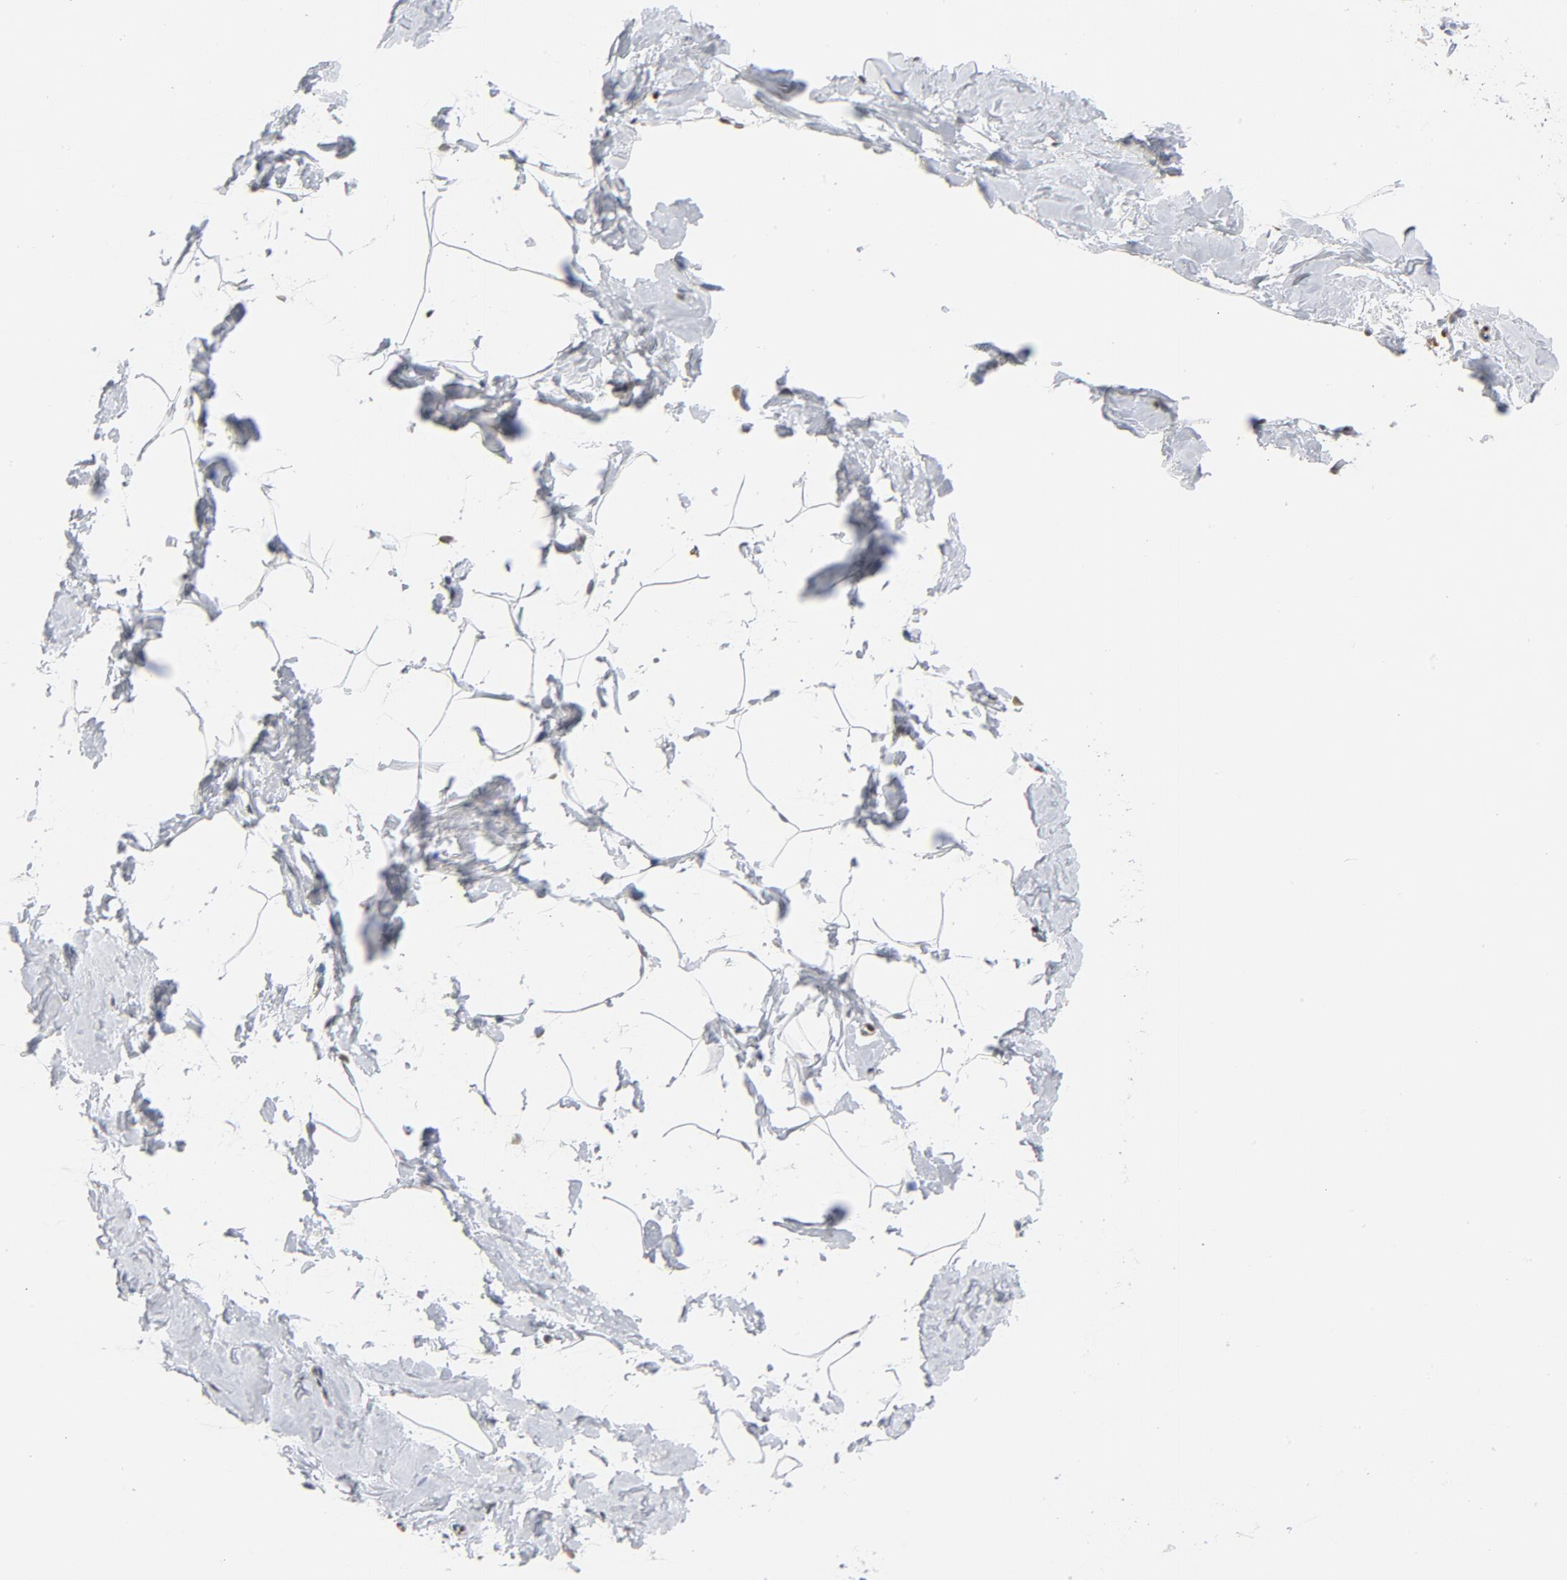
{"staining": {"intensity": "negative", "quantity": "none", "location": "none"}, "tissue": "breast", "cell_type": "Adipocytes", "image_type": "normal", "snomed": [{"axis": "morphology", "description": "Normal tissue, NOS"}, {"axis": "topography", "description": "Breast"}], "caption": "A high-resolution image shows immunohistochemistry (IHC) staining of benign breast, which displays no significant expression in adipocytes.", "gene": "CDKN1B", "patient": {"sex": "female", "age": 23}}